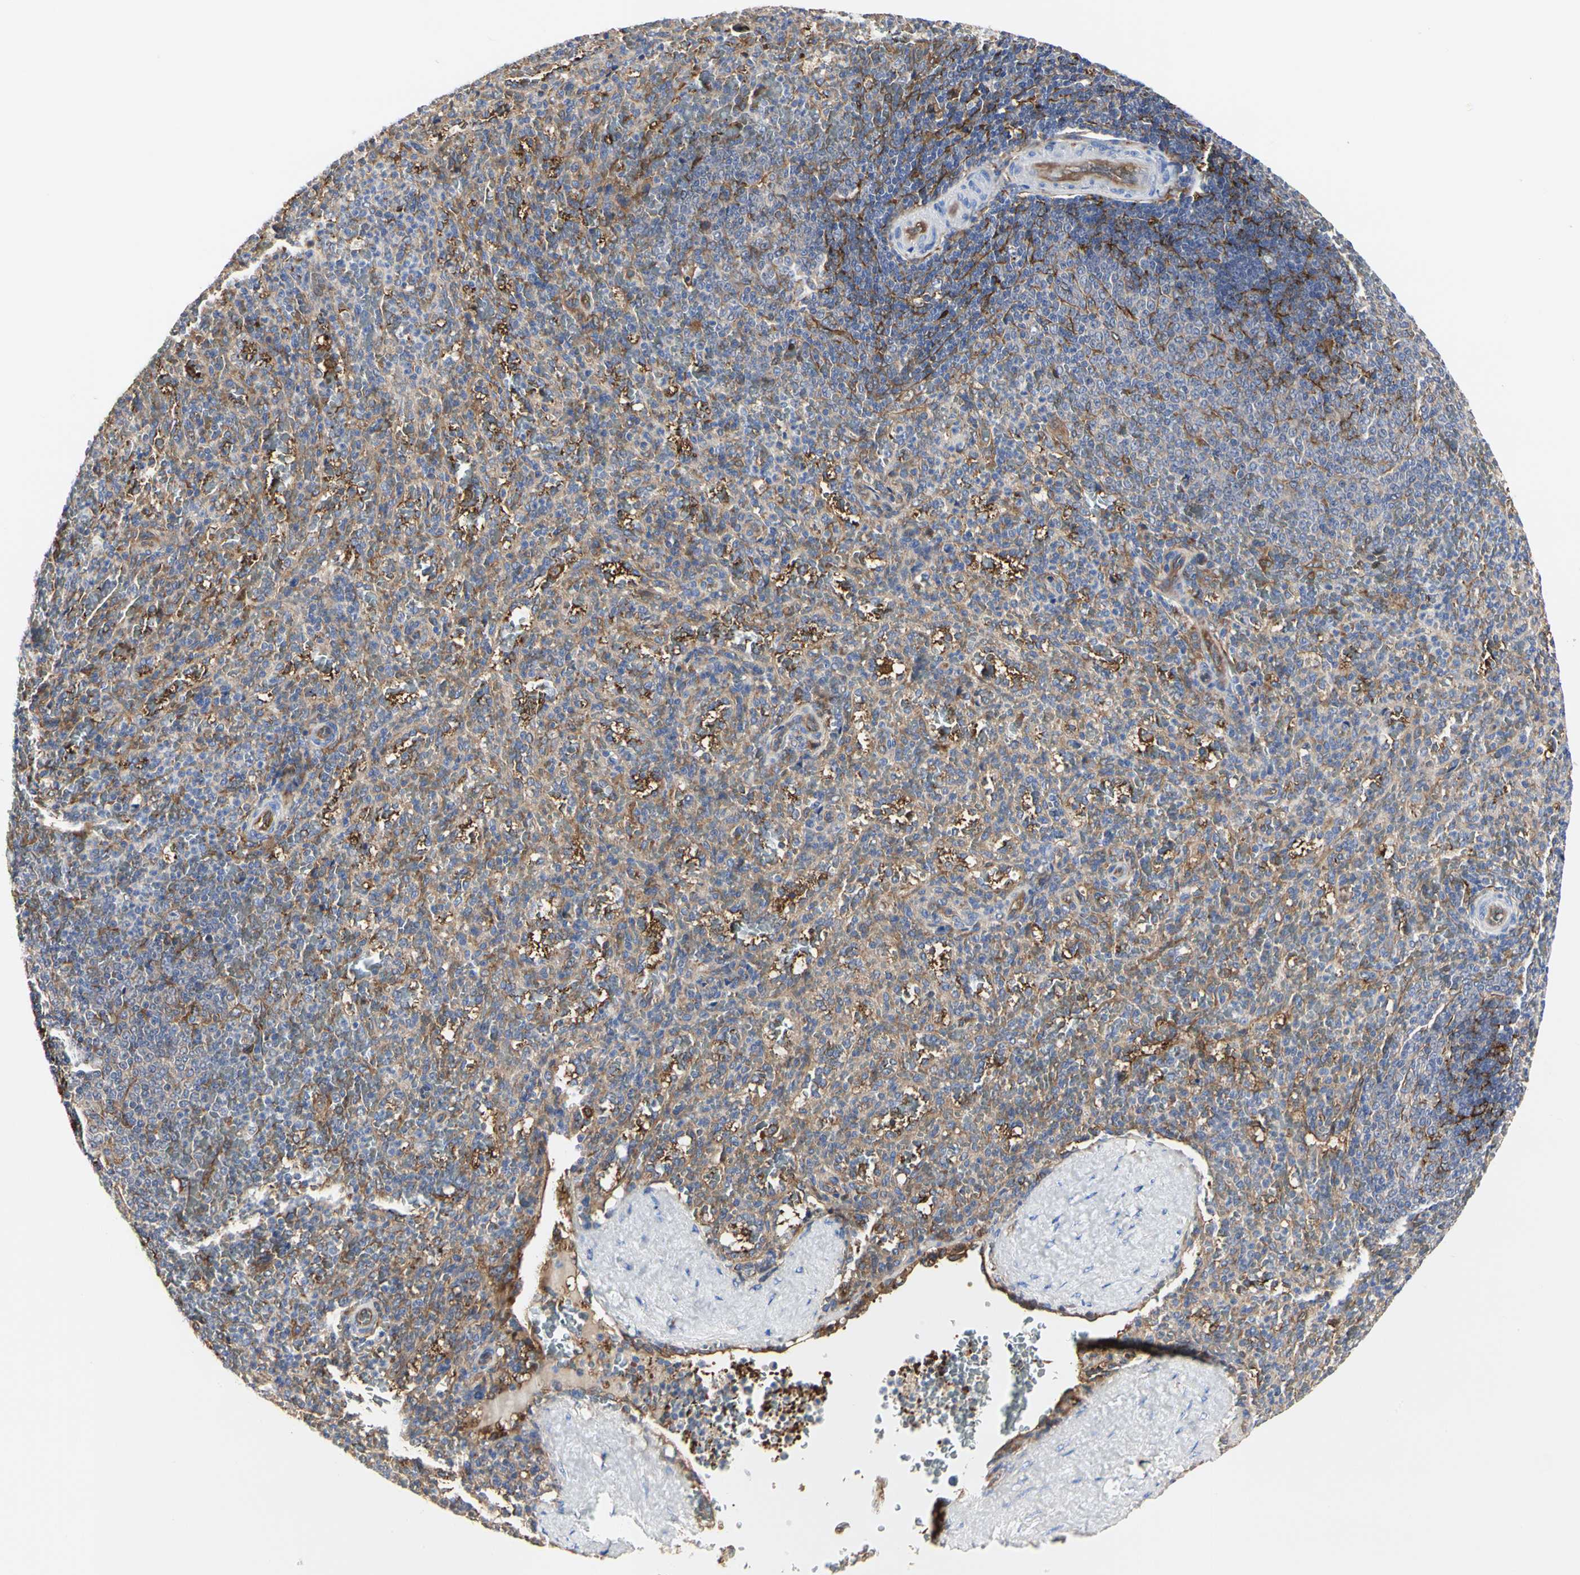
{"staining": {"intensity": "weak", "quantity": ">75%", "location": "cytoplasmic/membranous"}, "tissue": "spleen", "cell_type": "Cells in red pulp", "image_type": "normal", "snomed": [{"axis": "morphology", "description": "Normal tissue, NOS"}, {"axis": "topography", "description": "Spleen"}], "caption": "DAB (3,3'-diaminobenzidine) immunohistochemical staining of benign spleen demonstrates weak cytoplasmic/membranous protein staining in approximately >75% of cells in red pulp. The staining was performed using DAB, with brown indicating positive protein expression. Nuclei are stained blue with hematoxylin.", "gene": "C3orf52", "patient": {"sex": "female", "age": 21}}